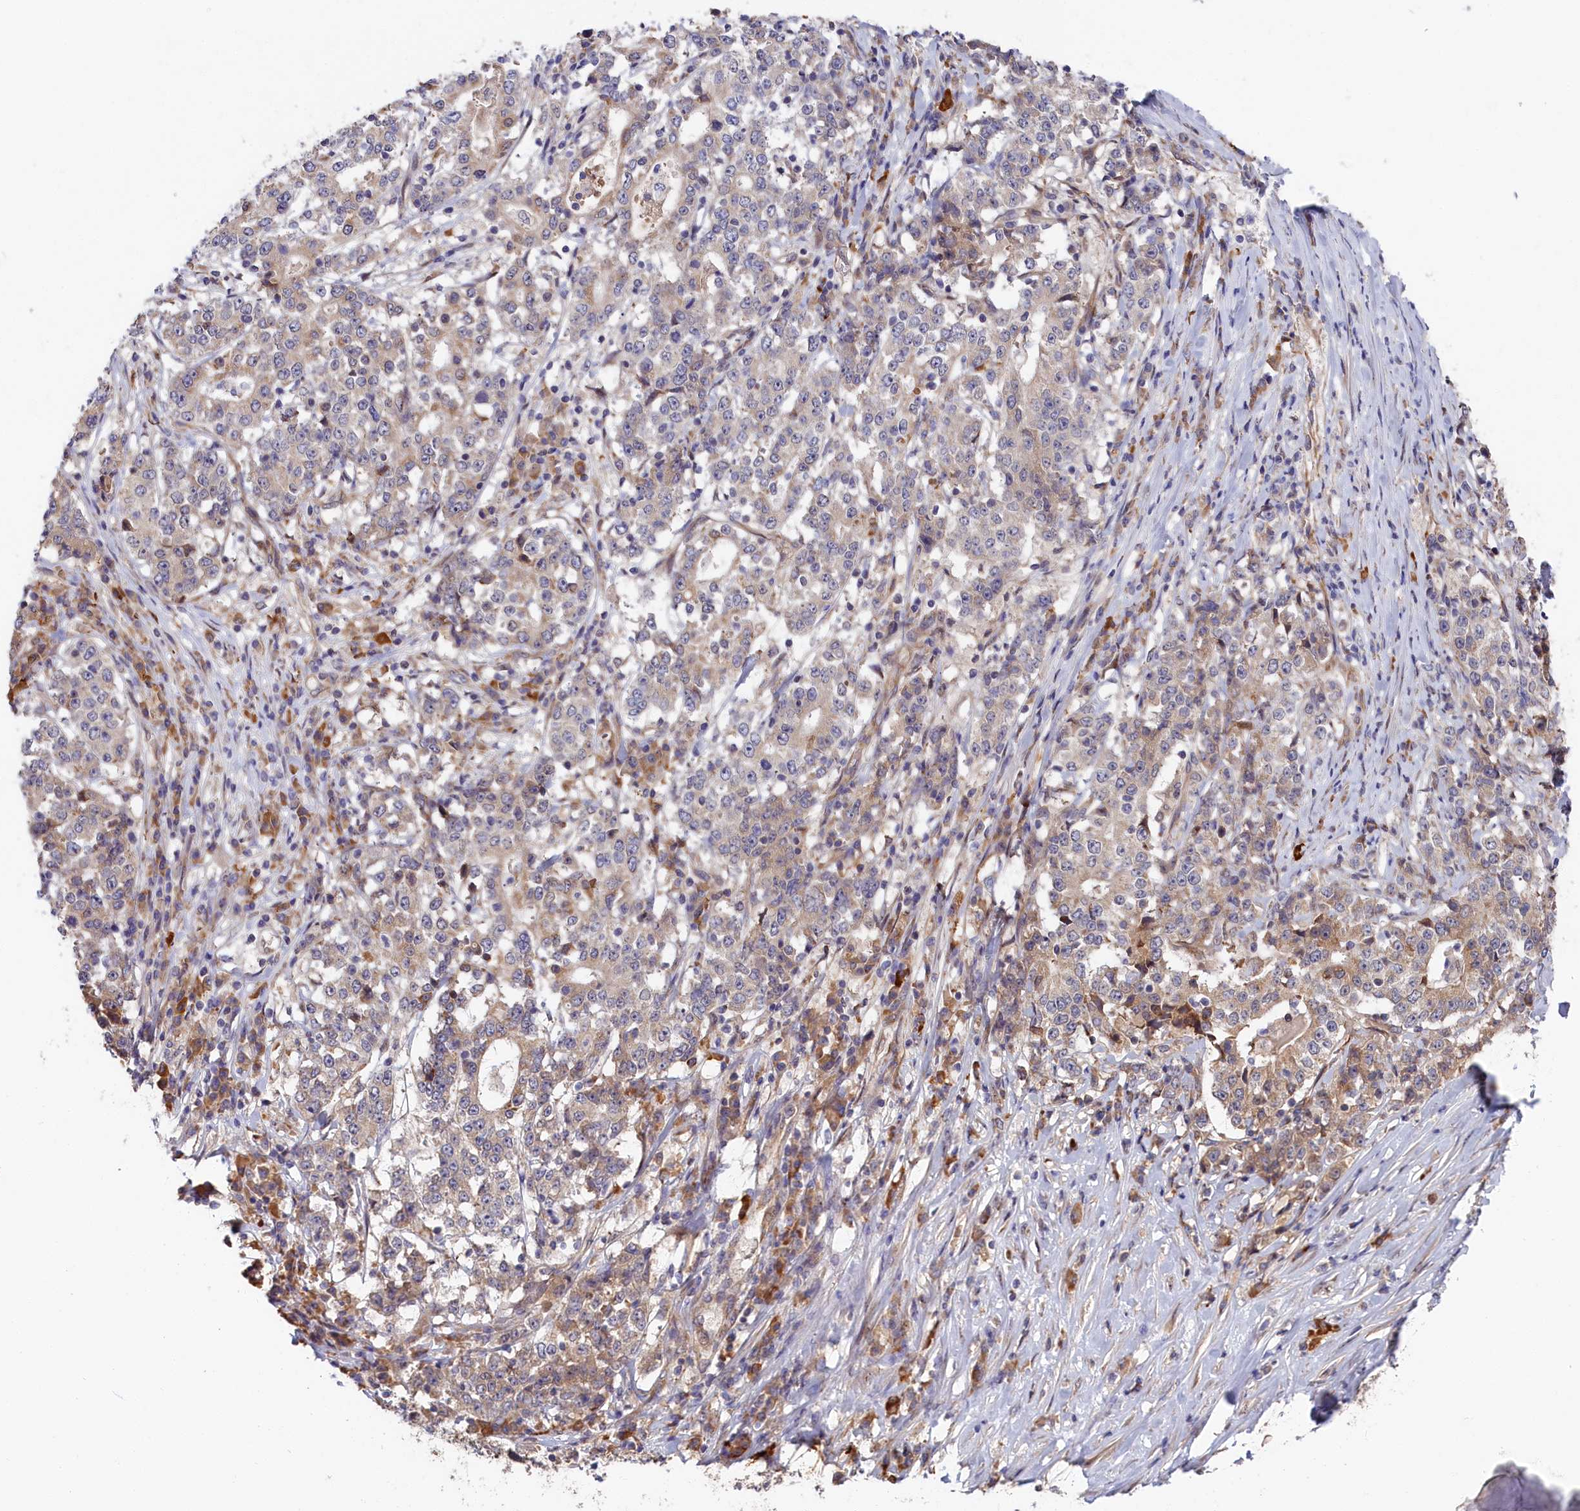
{"staining": {"intensity": "weak", "quantity": "25%-75%", "location": "cytoplasmic/membranous"}, "tissue": "stomach cancer", "cell_type": "Tumor cells", "image_type": "cancer", "snomed": [{"axis": "morphology", "description": "Adenocarcinoma, NOS"}, {"axis": "topography", "description": "Stomach"}], "caption": "The immunohistochemical stain shows weak cytoplasmic/membranous expression in tumor cells of stomach cancer (adenocarcinoma) tissue.", "gene": "CEP44", "patient": {"sex": "male", "age": 59}}